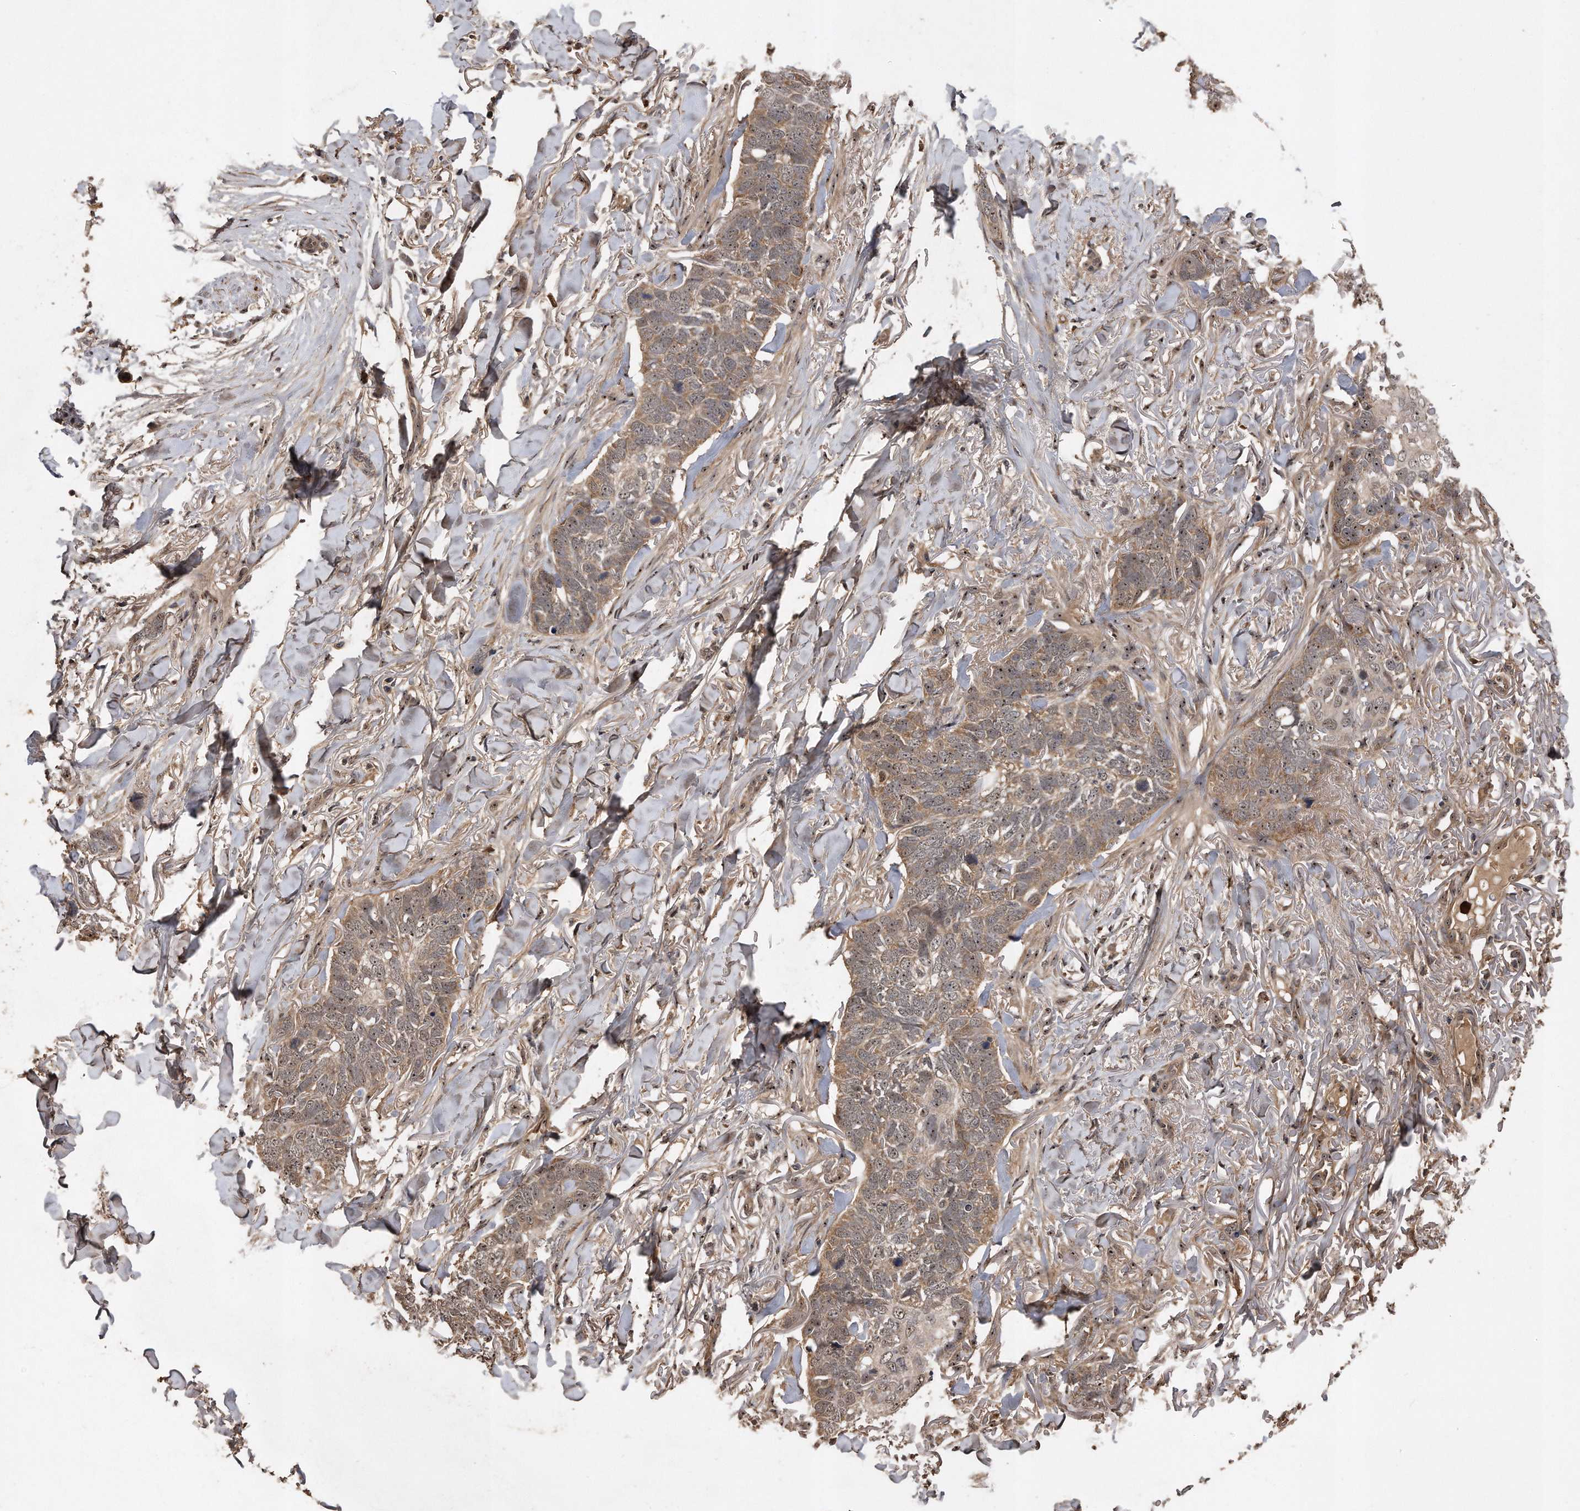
{"staining": {"intensity": "moderate", "quantity": ">75%", "location": "cytoplasmic/membranous,nuclear"}, "tissue": "skin cancer", "cell_type": "Tumor cells", "image_type": "cancer", "snomed": [{"axis": "morphology", "description": "Normal tissue, NOS"}, {"axis": "morphology", "description": "Basal cell carcinoma"}, {"axis": "topography", "description": "Skin"}], "caption": "High-magnification brightfield microscopy of basal cell carcinoma (skin) stained with DAB (brown) and counterstained with hematoxylin (blue). tumor cells exhibit moderate cytoplasmic/membranous and nuclear expression is identified in about>75% of cells. (IHC, brightfield microscopy, high magnification).", "gene": "PELO", "patient": {"sex": "male", "age": 77}}